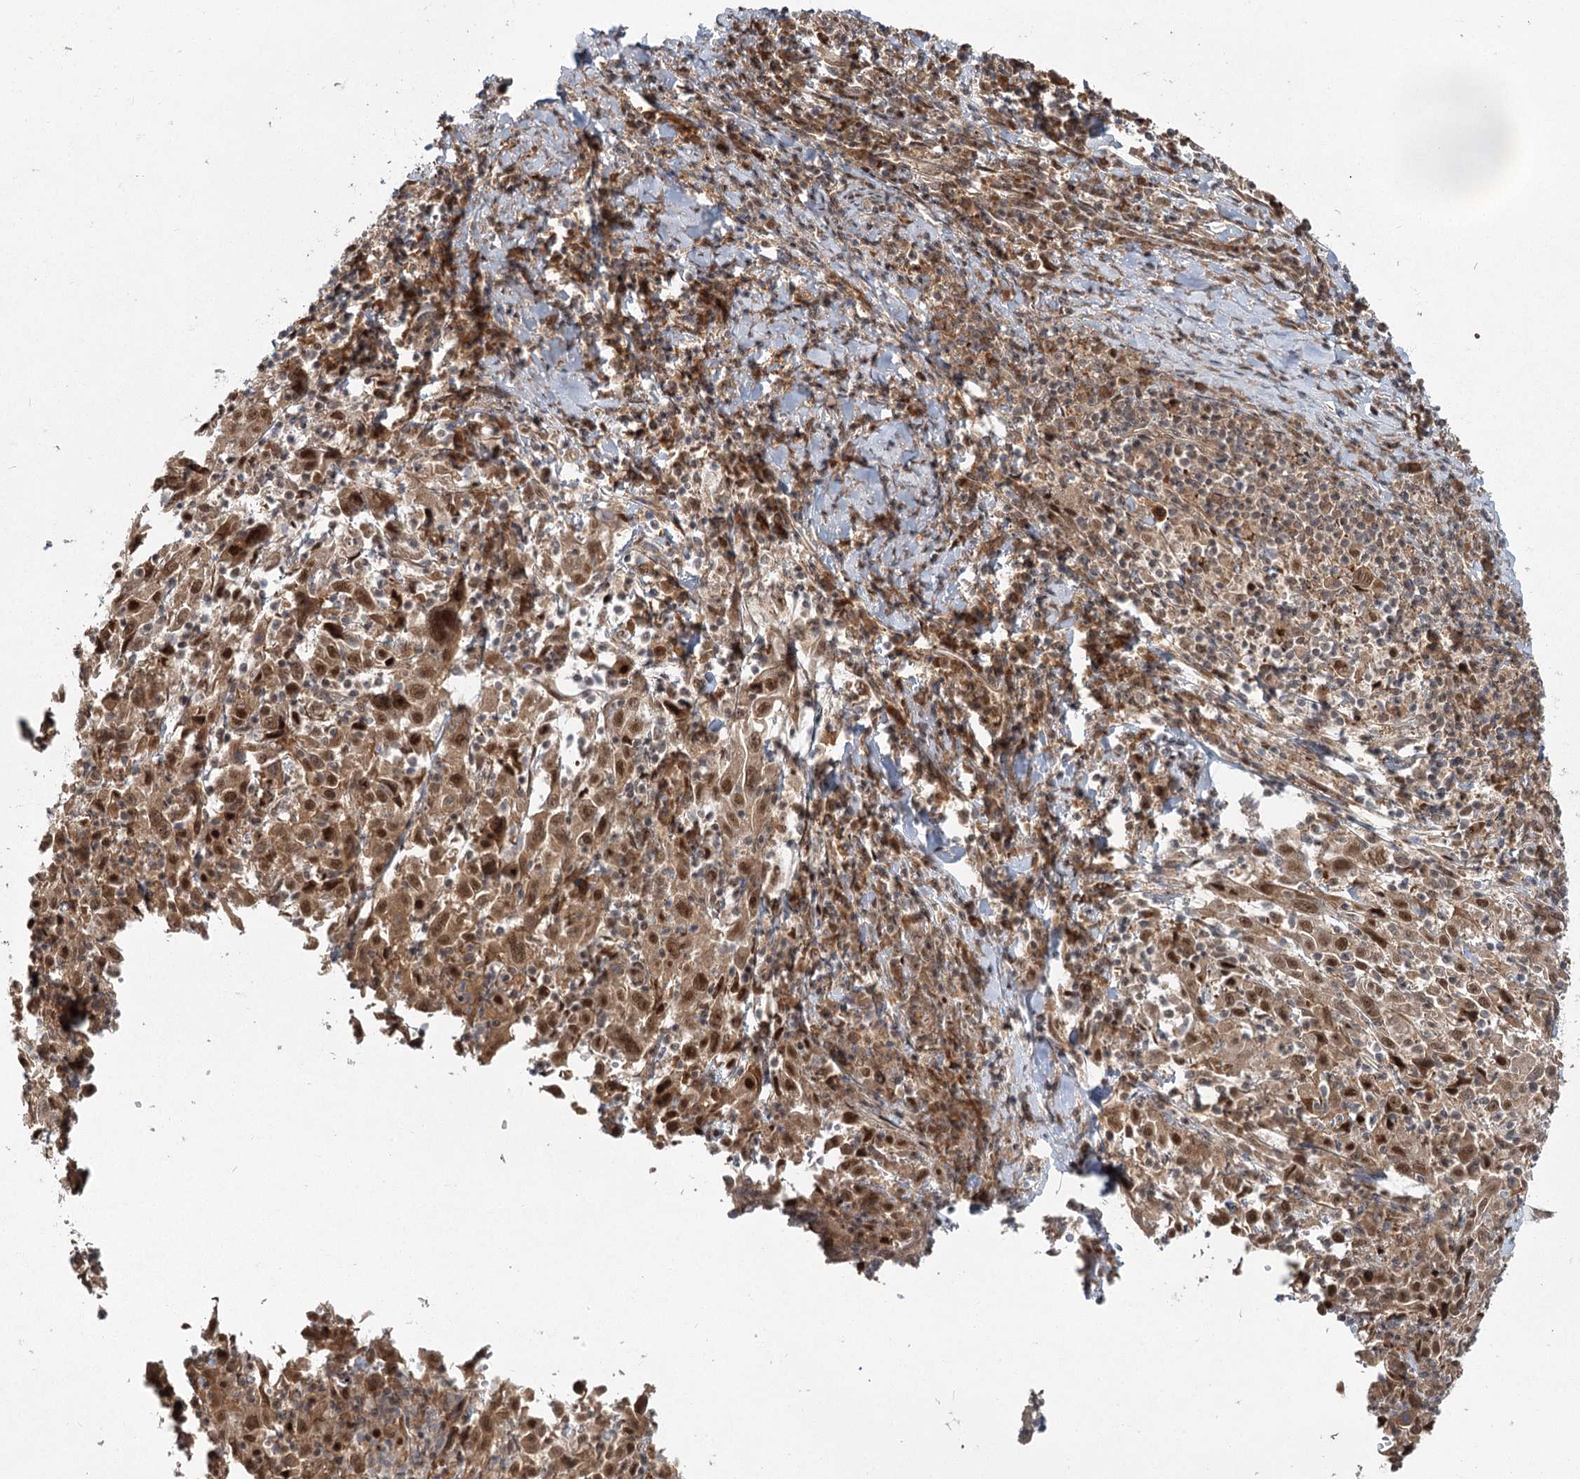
{"staining": {"intensity": "moderate", "quantity": ">75%", "location": "cytoplasmic/membranous,nuclear"}, "tissue": "cervical cancer", "cell_type": "Tumor cells", "image_type": "cancer", "snomed": [{"axis": "morphology", "description": "Squamous cell carcinoma, NOS"}, {"axis": "topography", "description": "Cervix"}], "caption": "Brown immunohistochemical staining in cervical cancer (squamous cell carcinoma) exhibits moderate cytoplasmic/membranous and nuclear staining in approximately >75% of tumor cells.", "gene": "THNSL1", "patient": {"sex": "female", "age": 46}}